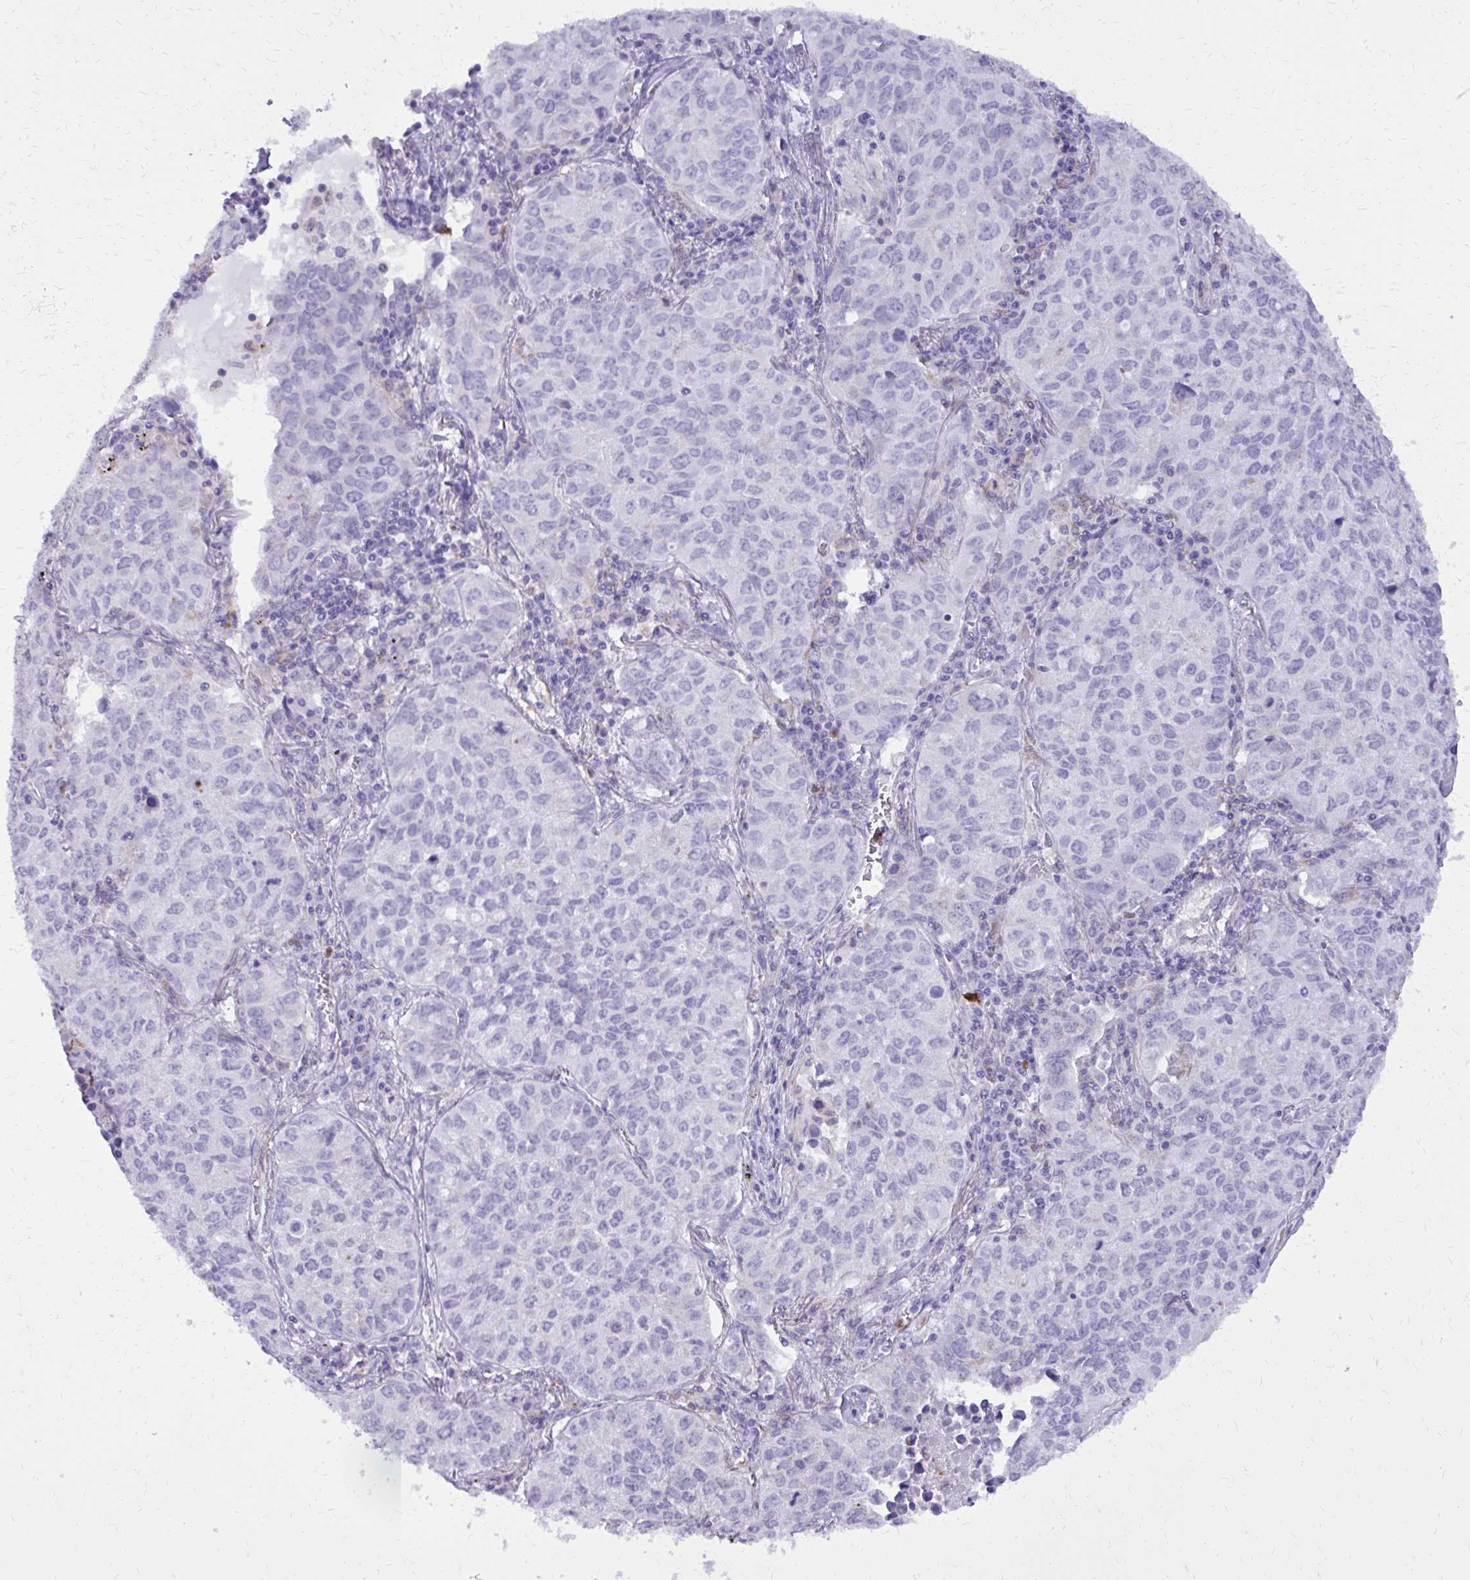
{"staining": {"intensity": "negative", "quantity": "none", "location": "none"}, "tissue": "lung cancer", "cell_type": "Tumor cells", "image_type": "cancer", "snomed": [{"axis": "morphology", "description": "Adenocarcinoma, NOS"}, {"axis": "topography", "description": "Lung"}], "caption": "Protein analysis of lung cancer (adenocarcinoma) displays no significant positivity in tumor cells. The staining is performed using DAB brown chromogen with nuclei counter-stained in using hematoxylin.", "gene": "CAT", "patient": {"sex": "female", "age": 50}}